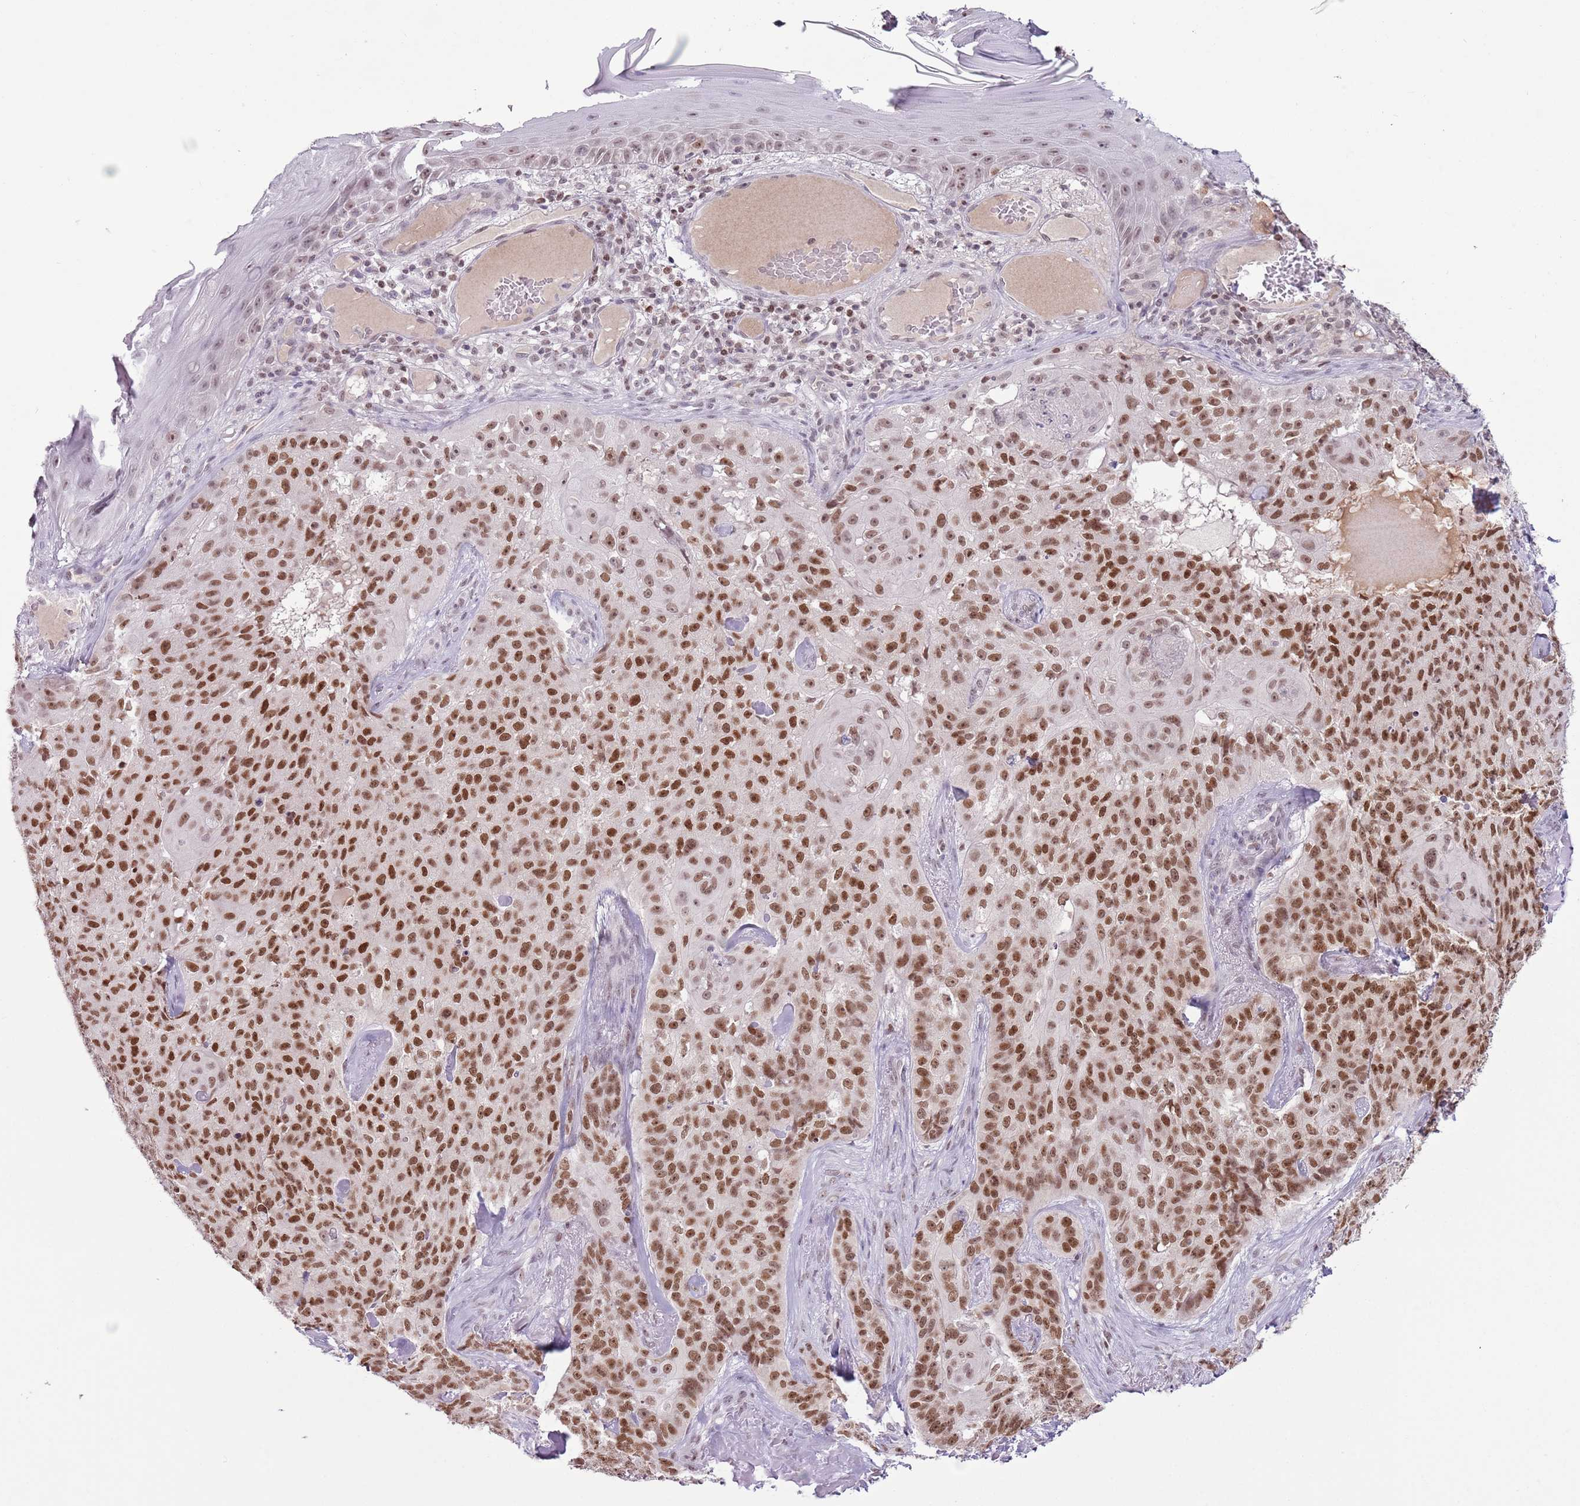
{"staining": {"intensity": "strong", "quantity": ">75%", "location": "nuclear"}, "tissue": "skin cancer", "cell_type": "Tumor cells", "image_type": "cancer", "snomed": [{"axis": "morphology", "description": "Basal cell carcinoma"}, {"axis": "topography", "description": "Skin"}], "caption": "This micrograph reveals immunohistochemistry staining of human basal cell carcinoma (skin), with high strong nuclear expression in about >75% of tumor cells.", "gene": "SELENOH", "patient": {"sex": "female", "age": 92}}